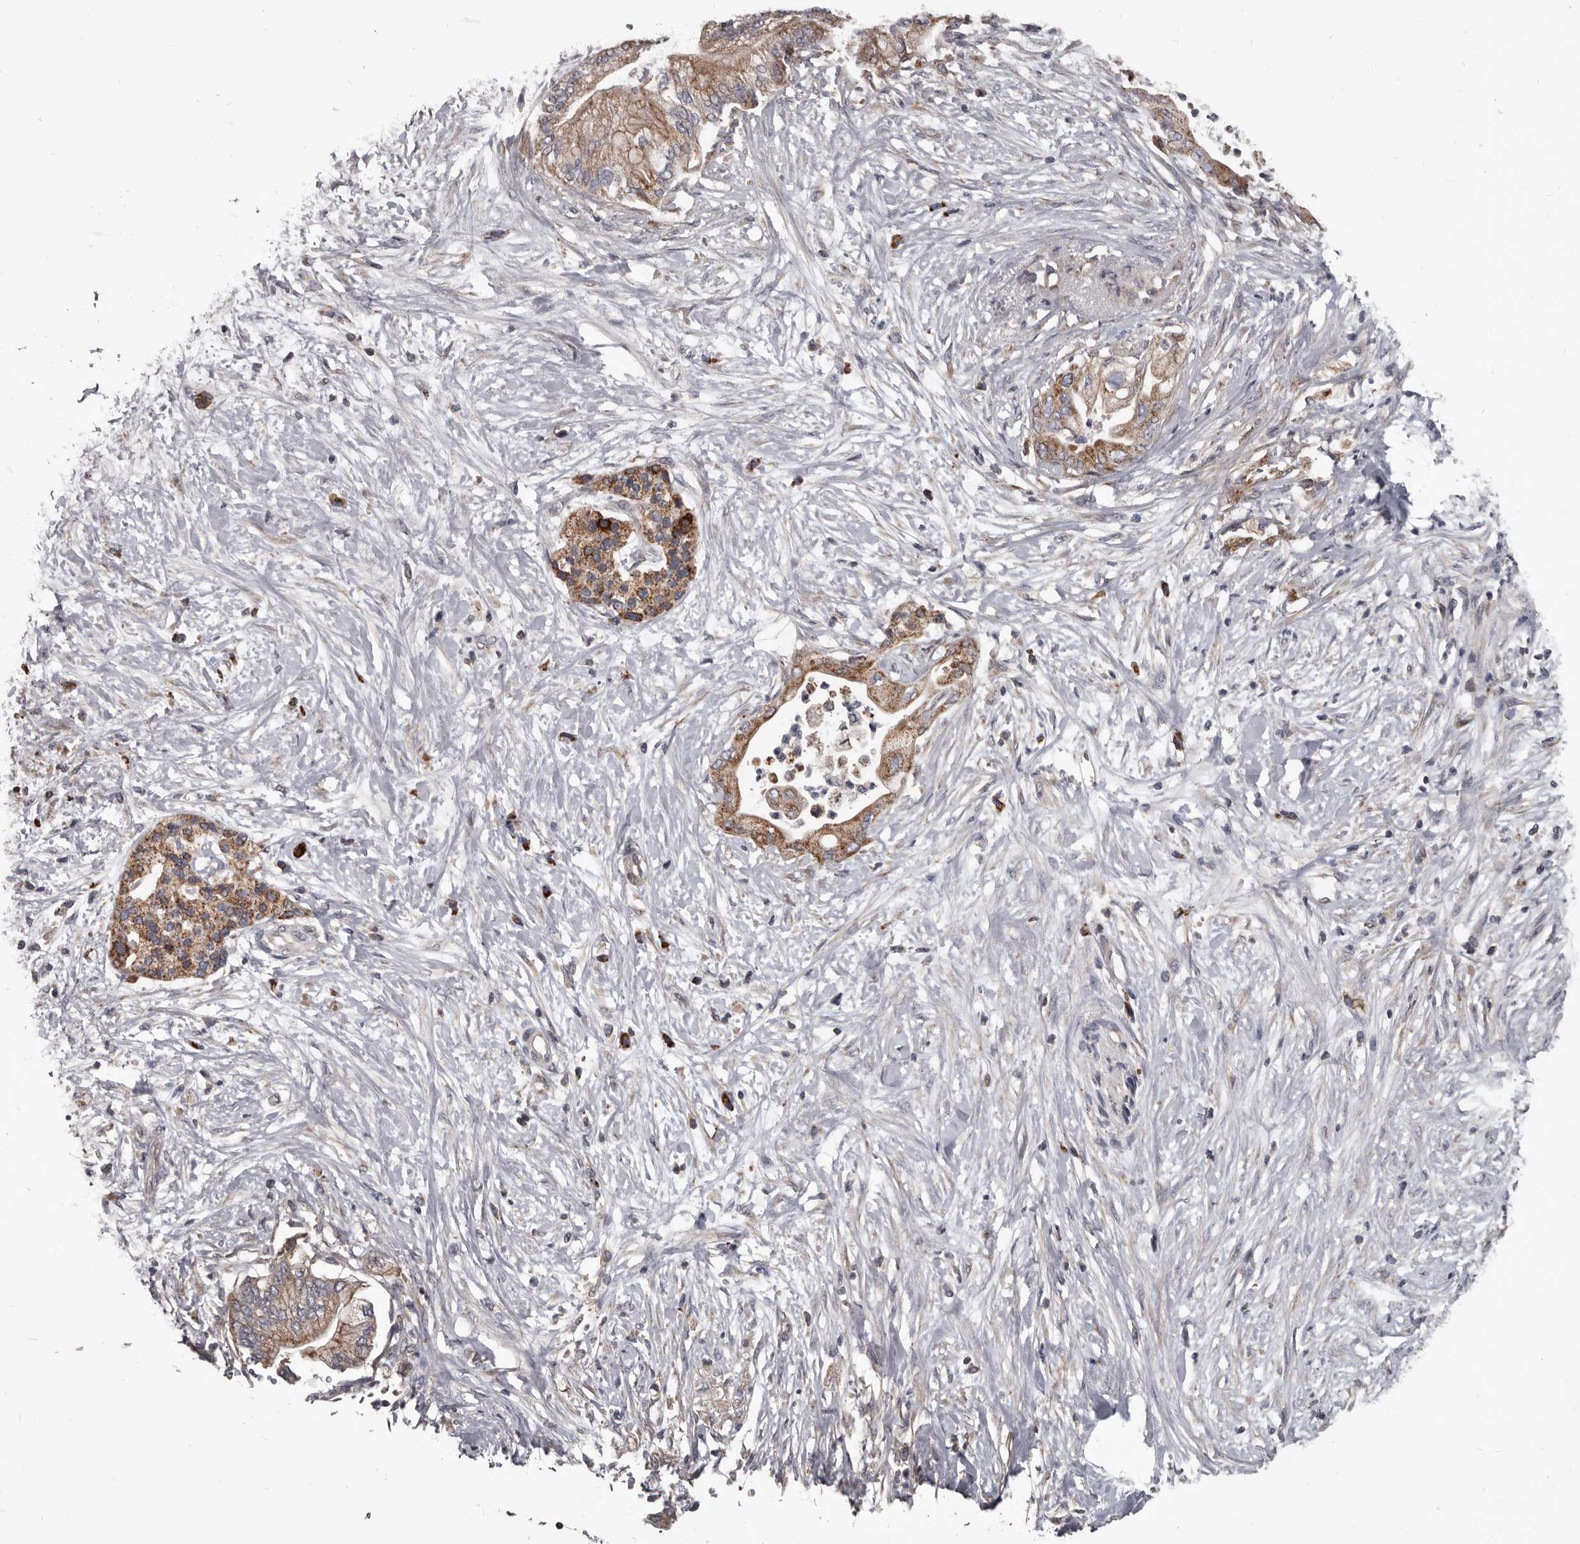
{"staining": {"intensity": "moderate", "quantity": ">75%", "location": "cytoplasmic/membranous"}, "tissue": "pancreatic cancer", "cell_type": "Tumor cells", "image_type": "cancer", "snomed": [{"axis": "morphology", "description": "Normal tissue, NOS"}, {"axis": "morphology", "description": "Adenocarcinoma, NOS"}, {"axis": "topography", "description": "Pancreas"}, {"axis": "topography", "description": "Duodenum"}], "caption": "A medium amount of moderate cytoplasmic/membranous positivity is present in approximately >75% of tumor cells in pancreatic cancer tissue.", "gene": "ALDH5A1", "patient": {"sex": "female", "age": 60}}